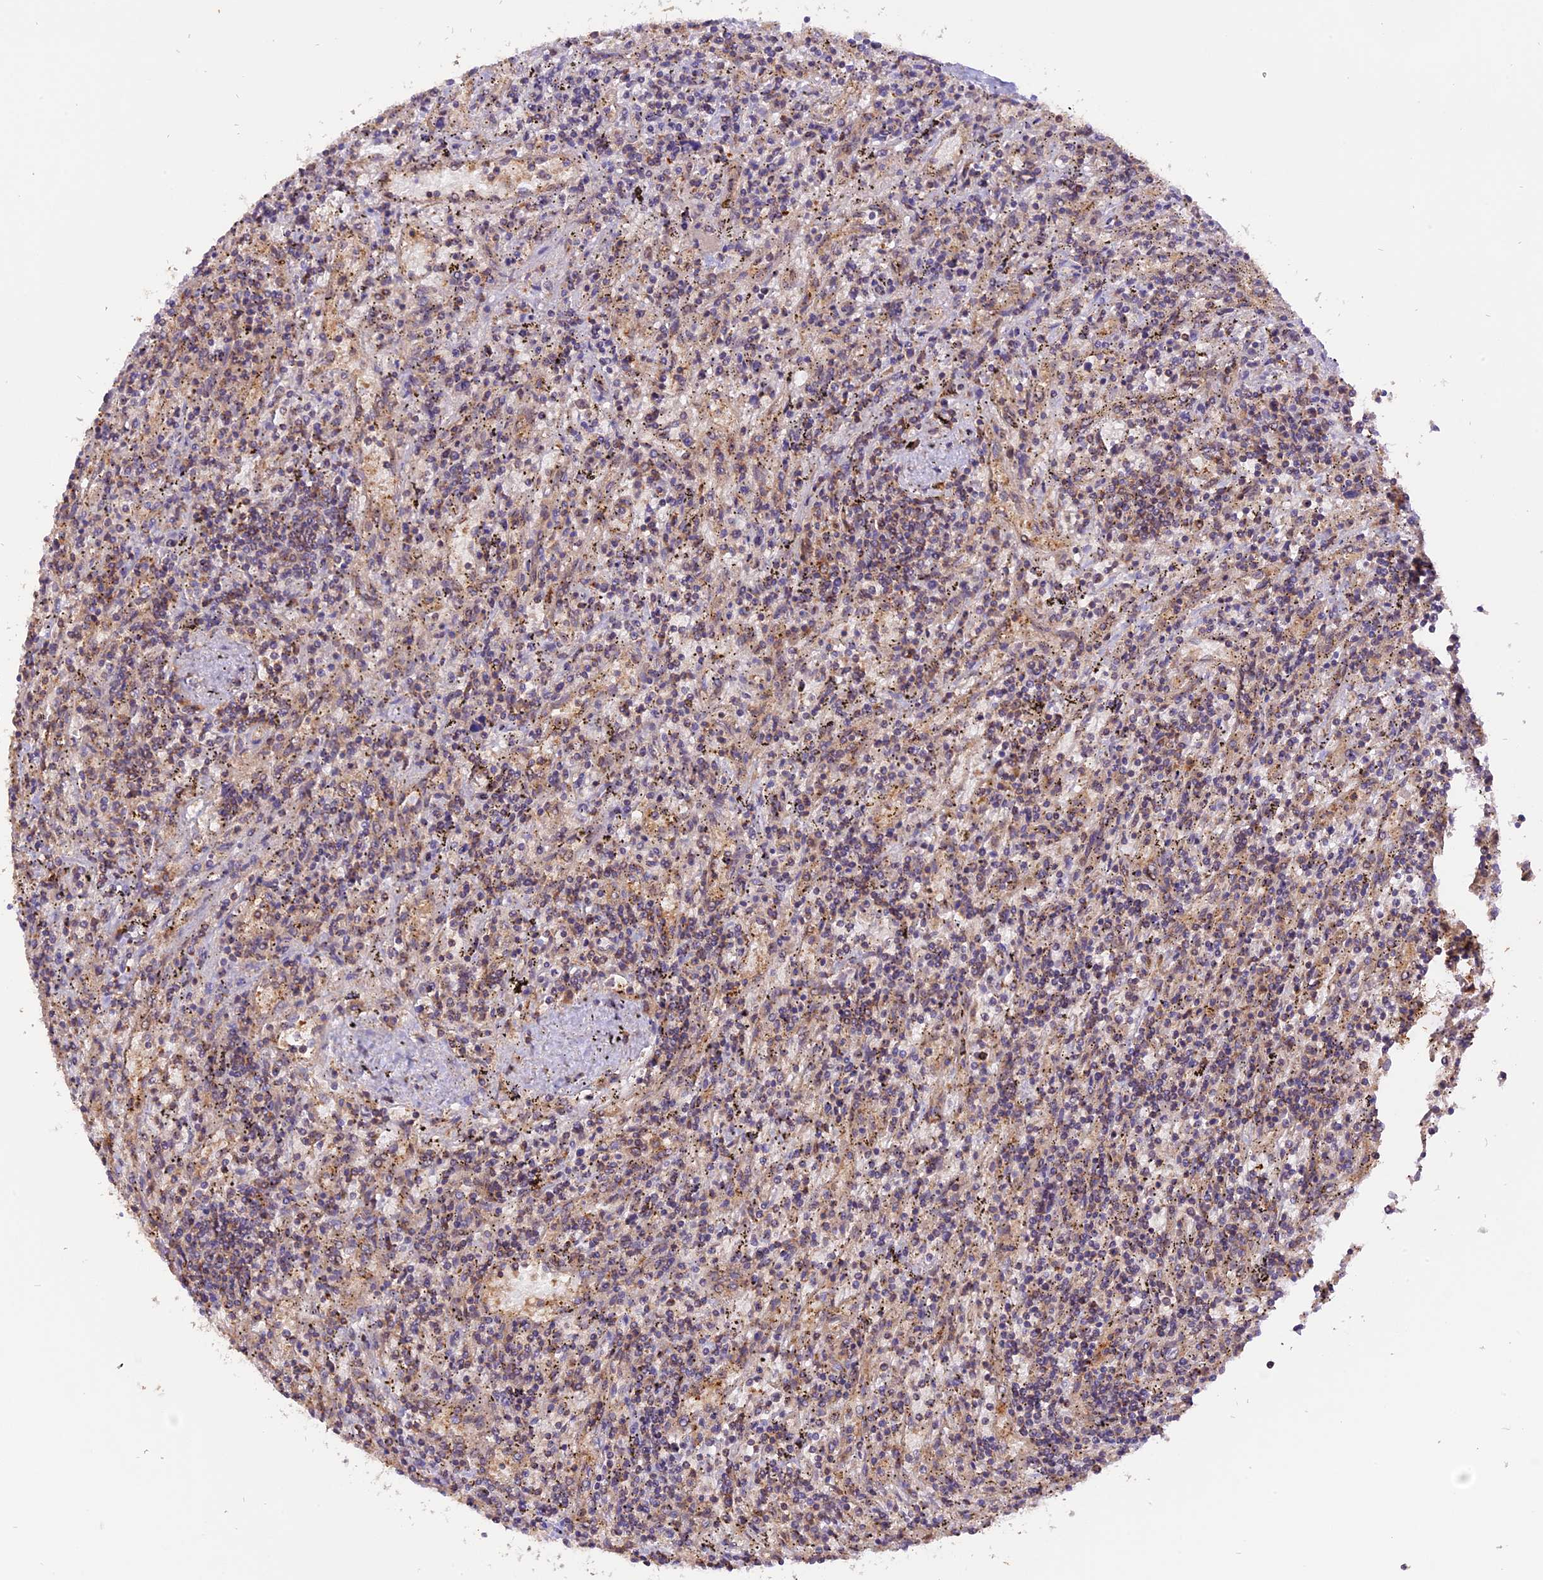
{"staining": {"intensity": "negative", "quantity": "none", "location": "none"}, "tissue": "lymphoma", "cell_type": "Tumor cells", "image_type": "cancer", "snomed": [{"axis": "morphology", "description": "Malignant lymphoma, non-Hodgkin's type, Low grade"}, {"axis": "topography", "description": "Spleen"}], "caption": "High magnification brightfield microscopy of lymphoma stained with DAB (brown) and counterstained with hematoxylin (blue): tumor cells show no significant staining.", "gene": "PEX3", "patient": {"sex": "male", "age": 76}}